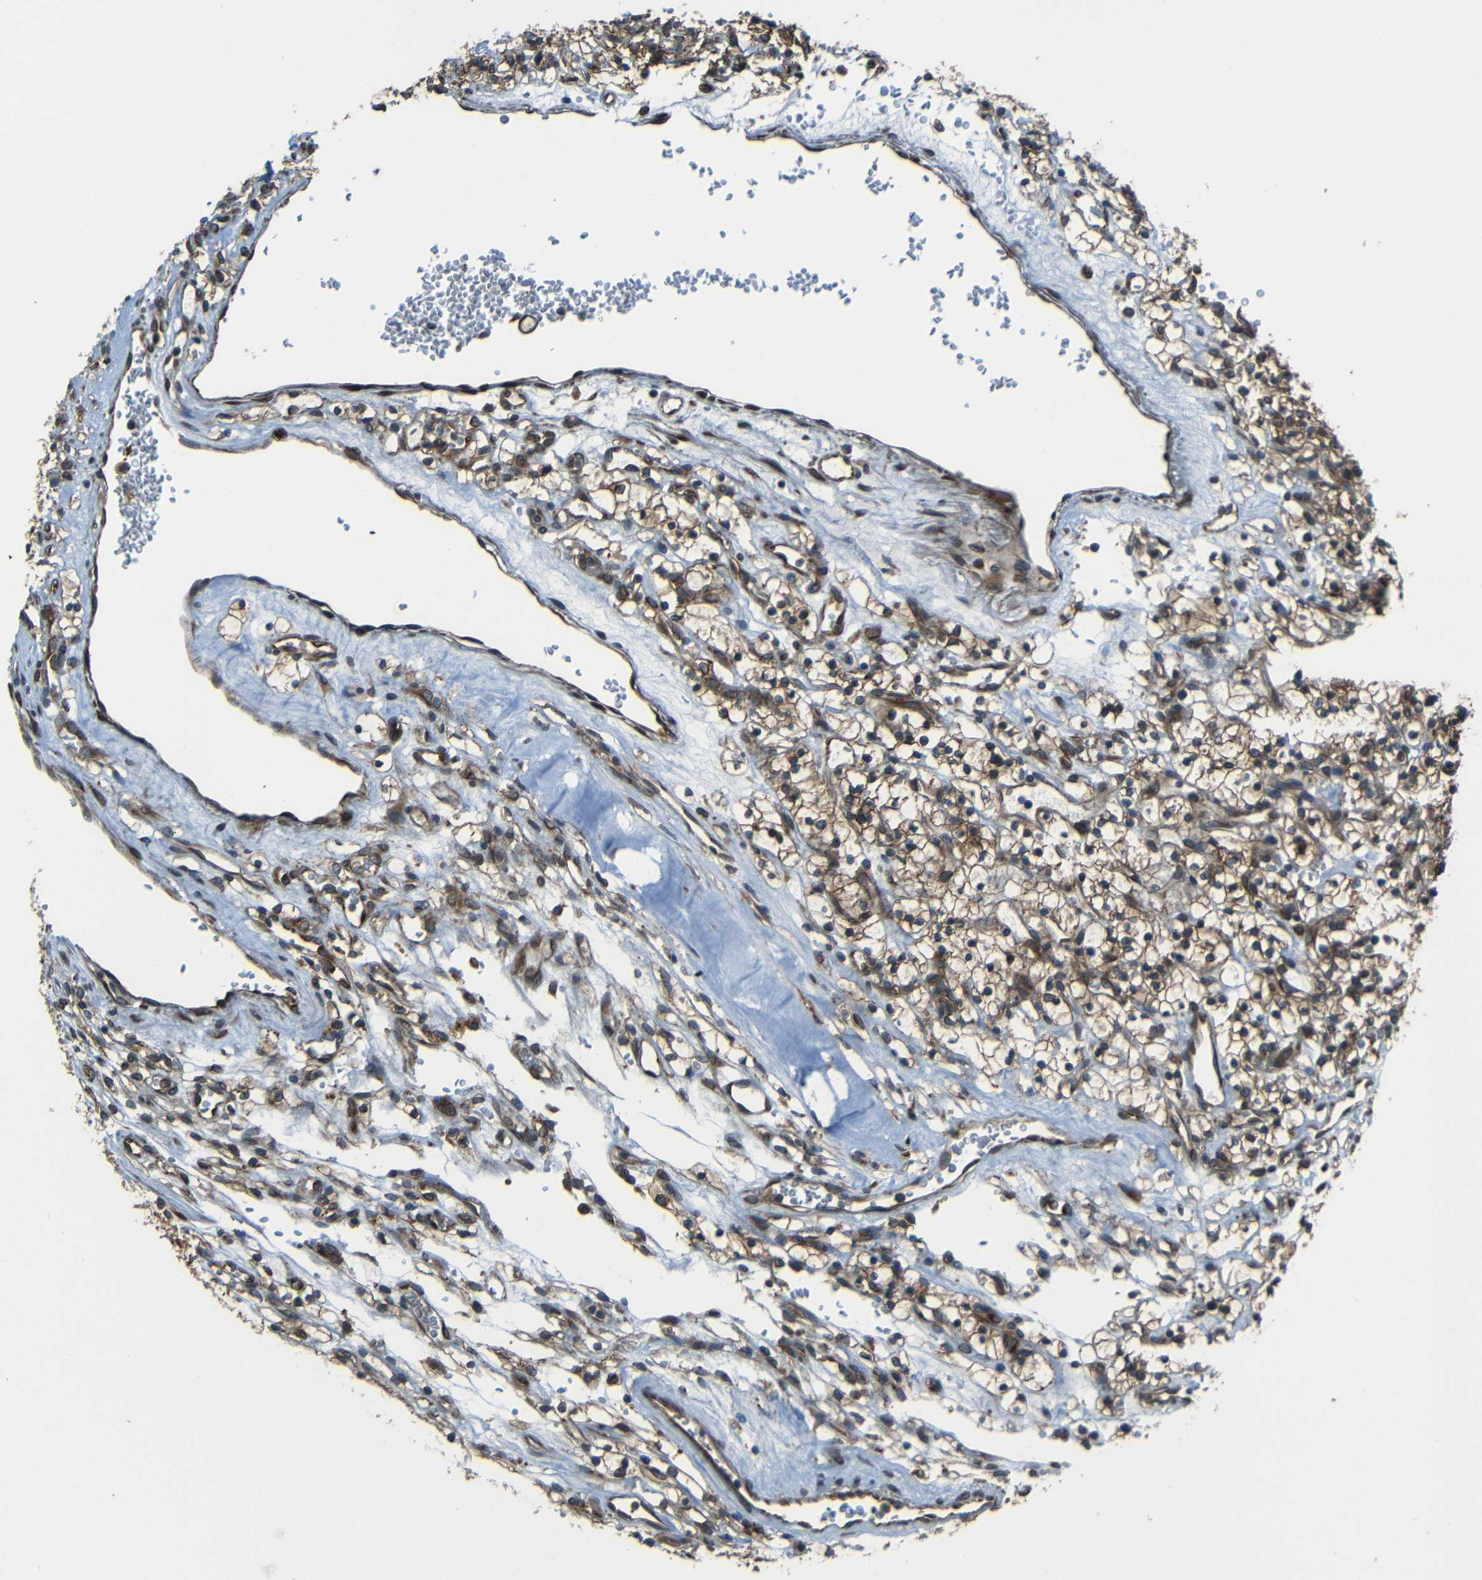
{"staining": {"intensity": "strong", "quantity": ">75%", "location": "cytoplasmic/membranous"}, "tissue": "renal cancer", "cell_type": "Tumor cells", "image_type": "cancer", "snomed": [{"axis": "morphology", "description": "Adenocarcinoma, NOS"}, {"axis": "topography", "description": "Kidney"}], "caption": "A brown stain labels strong cytoplasmic/membranous expression of a protein in human renal adenocarcinoma tumor cells. The protein of interest is shown in brown color, while the nuclei are stained blue.", "gene": "VAPB", "patient": {"sex": "female", "age": 57}}